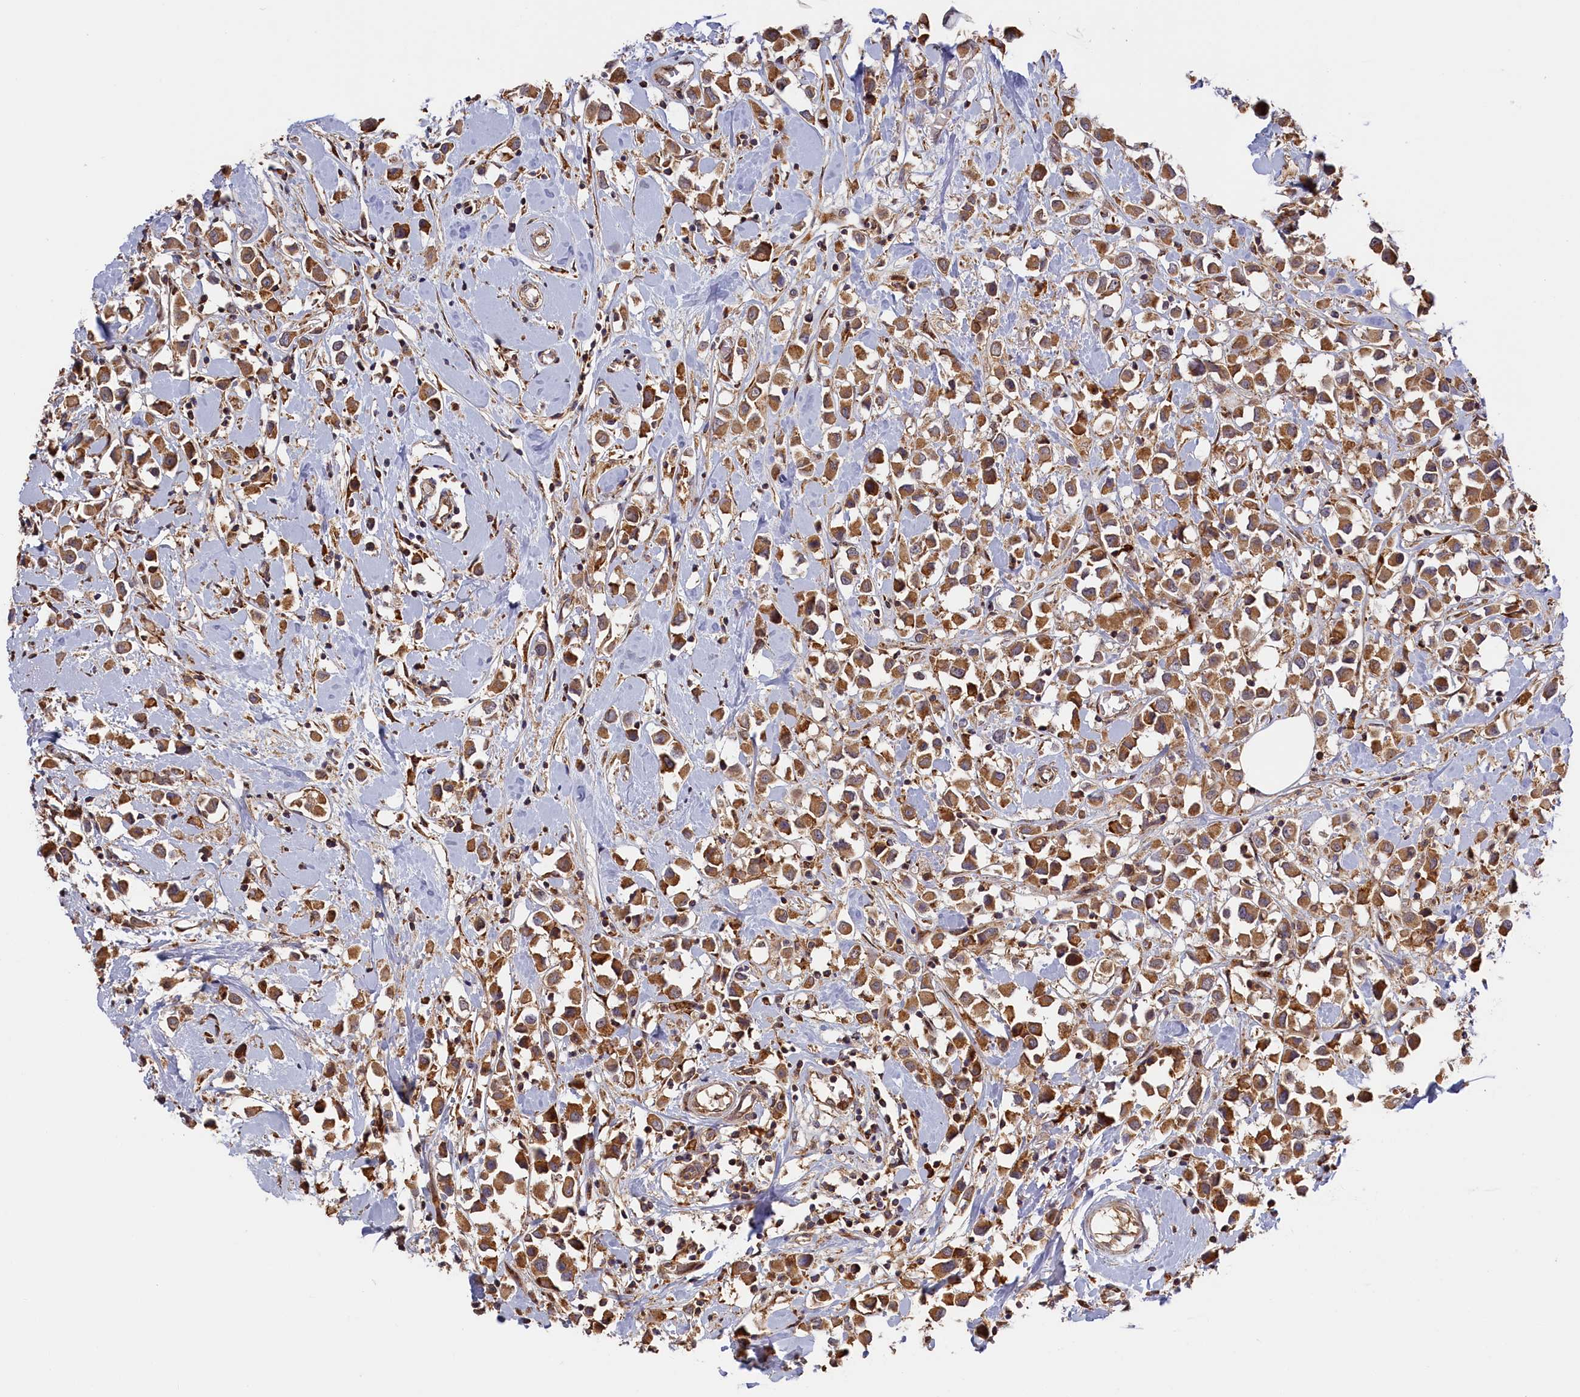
{"staining": {"intensity": "moderate", "quantity": ">75%", "location": "cytoplasmic/membranous"}, "tissue": "breast cancer", "cell_type": "Tumor cells", "image_type": "cancer", "snomed": [{"axis": "morphology", "description": "Duct carcinoma"}, {"axis": "topography", "description": "Breast"}], "caption": "Immunohistochemical staining of breast intraductal carcinoma reveals moderate cytoplasmic/membranous protein positivity in approximately >75% of tumor cells.", "gene": "CEP44", "patient": {"sex": "female", "age": 61}}